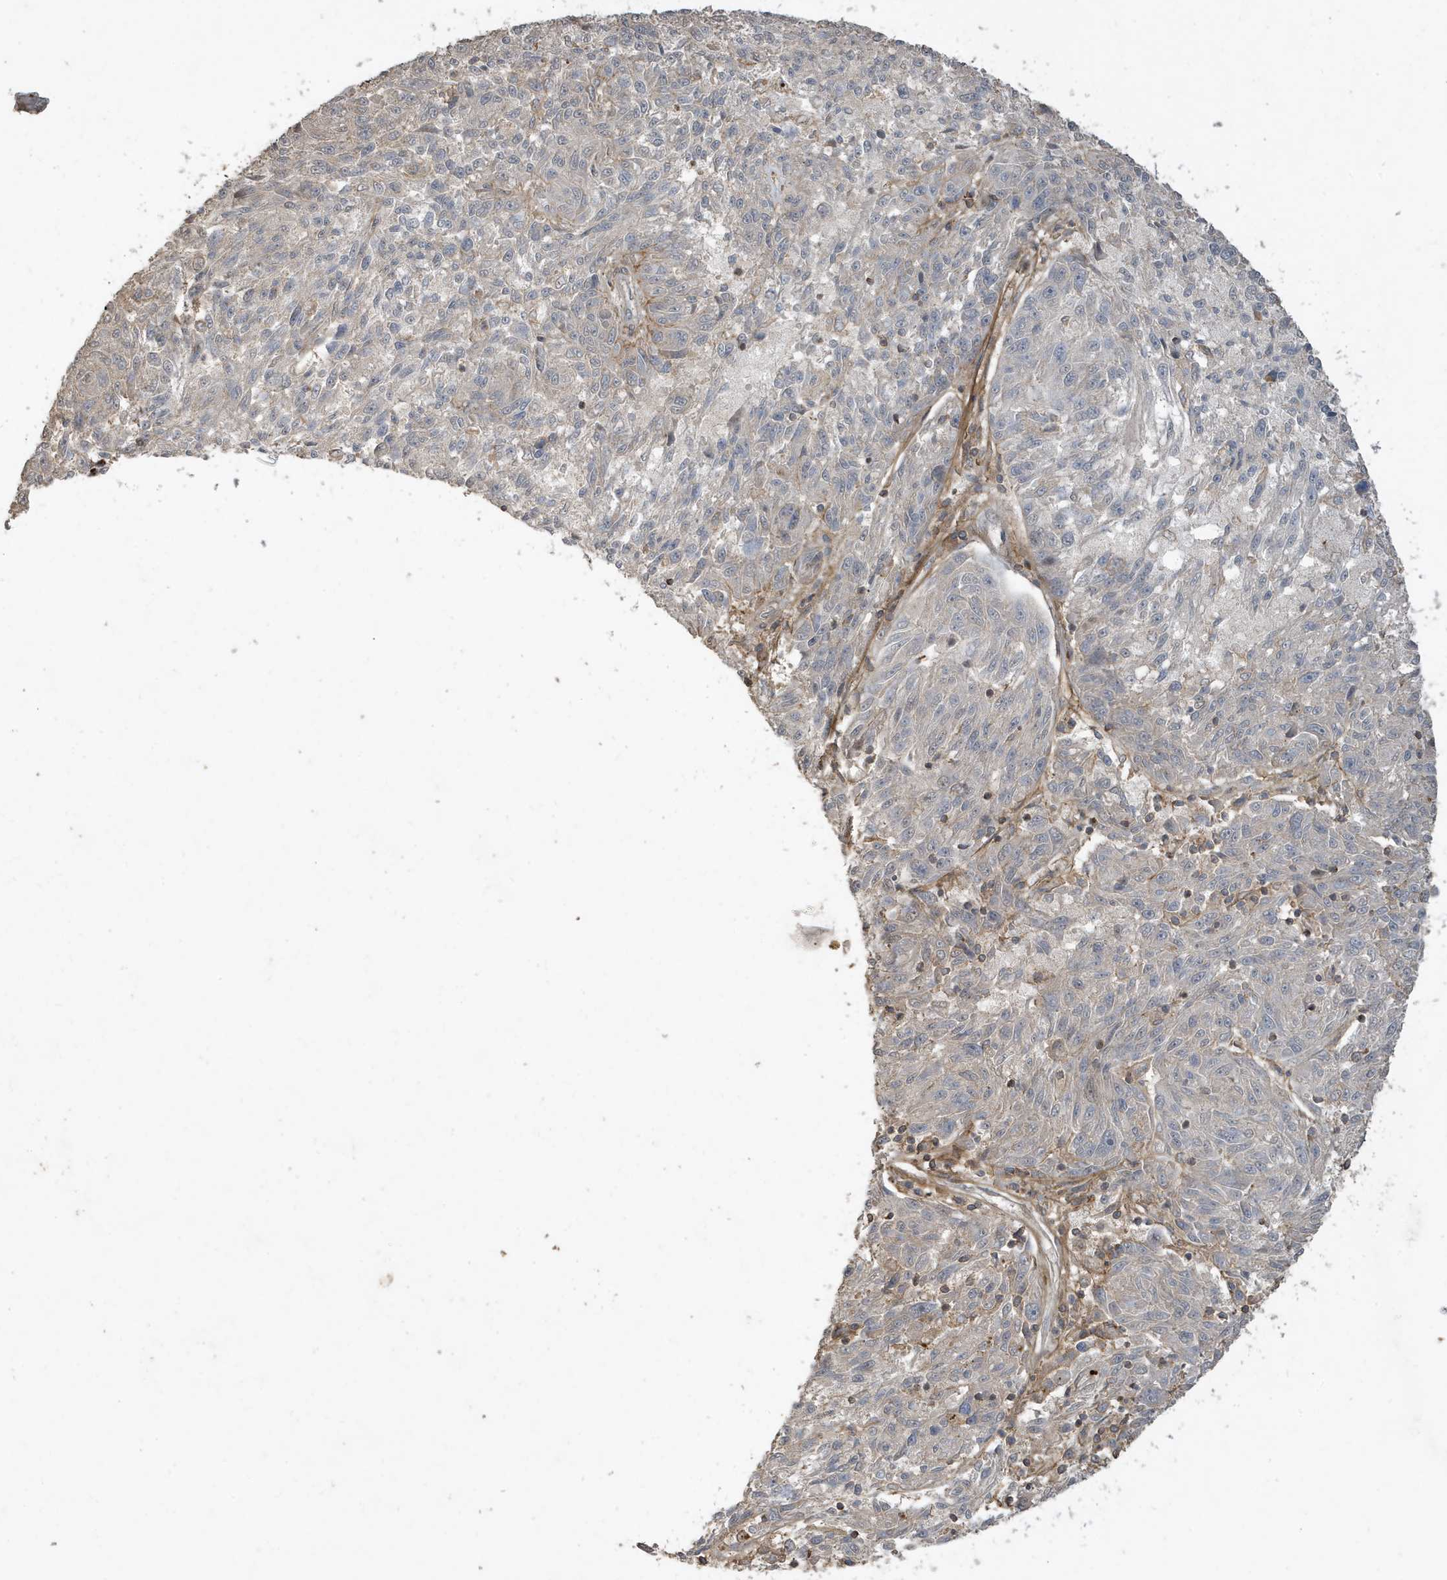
{"staining": {"intensity": "negative", "quantity": "none", "location": "none"}, "tissue": "melanoma", "cell_type": "Tumor cells", "image_type": "cancer", "snomed": [{"axis": "morphology", "description": "Malignant melanoma, NOS"}, {"axis": "topography", "description": "Skin"}], "caption": "This is a micrograph of immunohistochemistry (IHC) staining of melanoma, which shows no staining in tumor cells.", "gene": "PRRT3", "patient": {"sex": "male", "age": 53}}